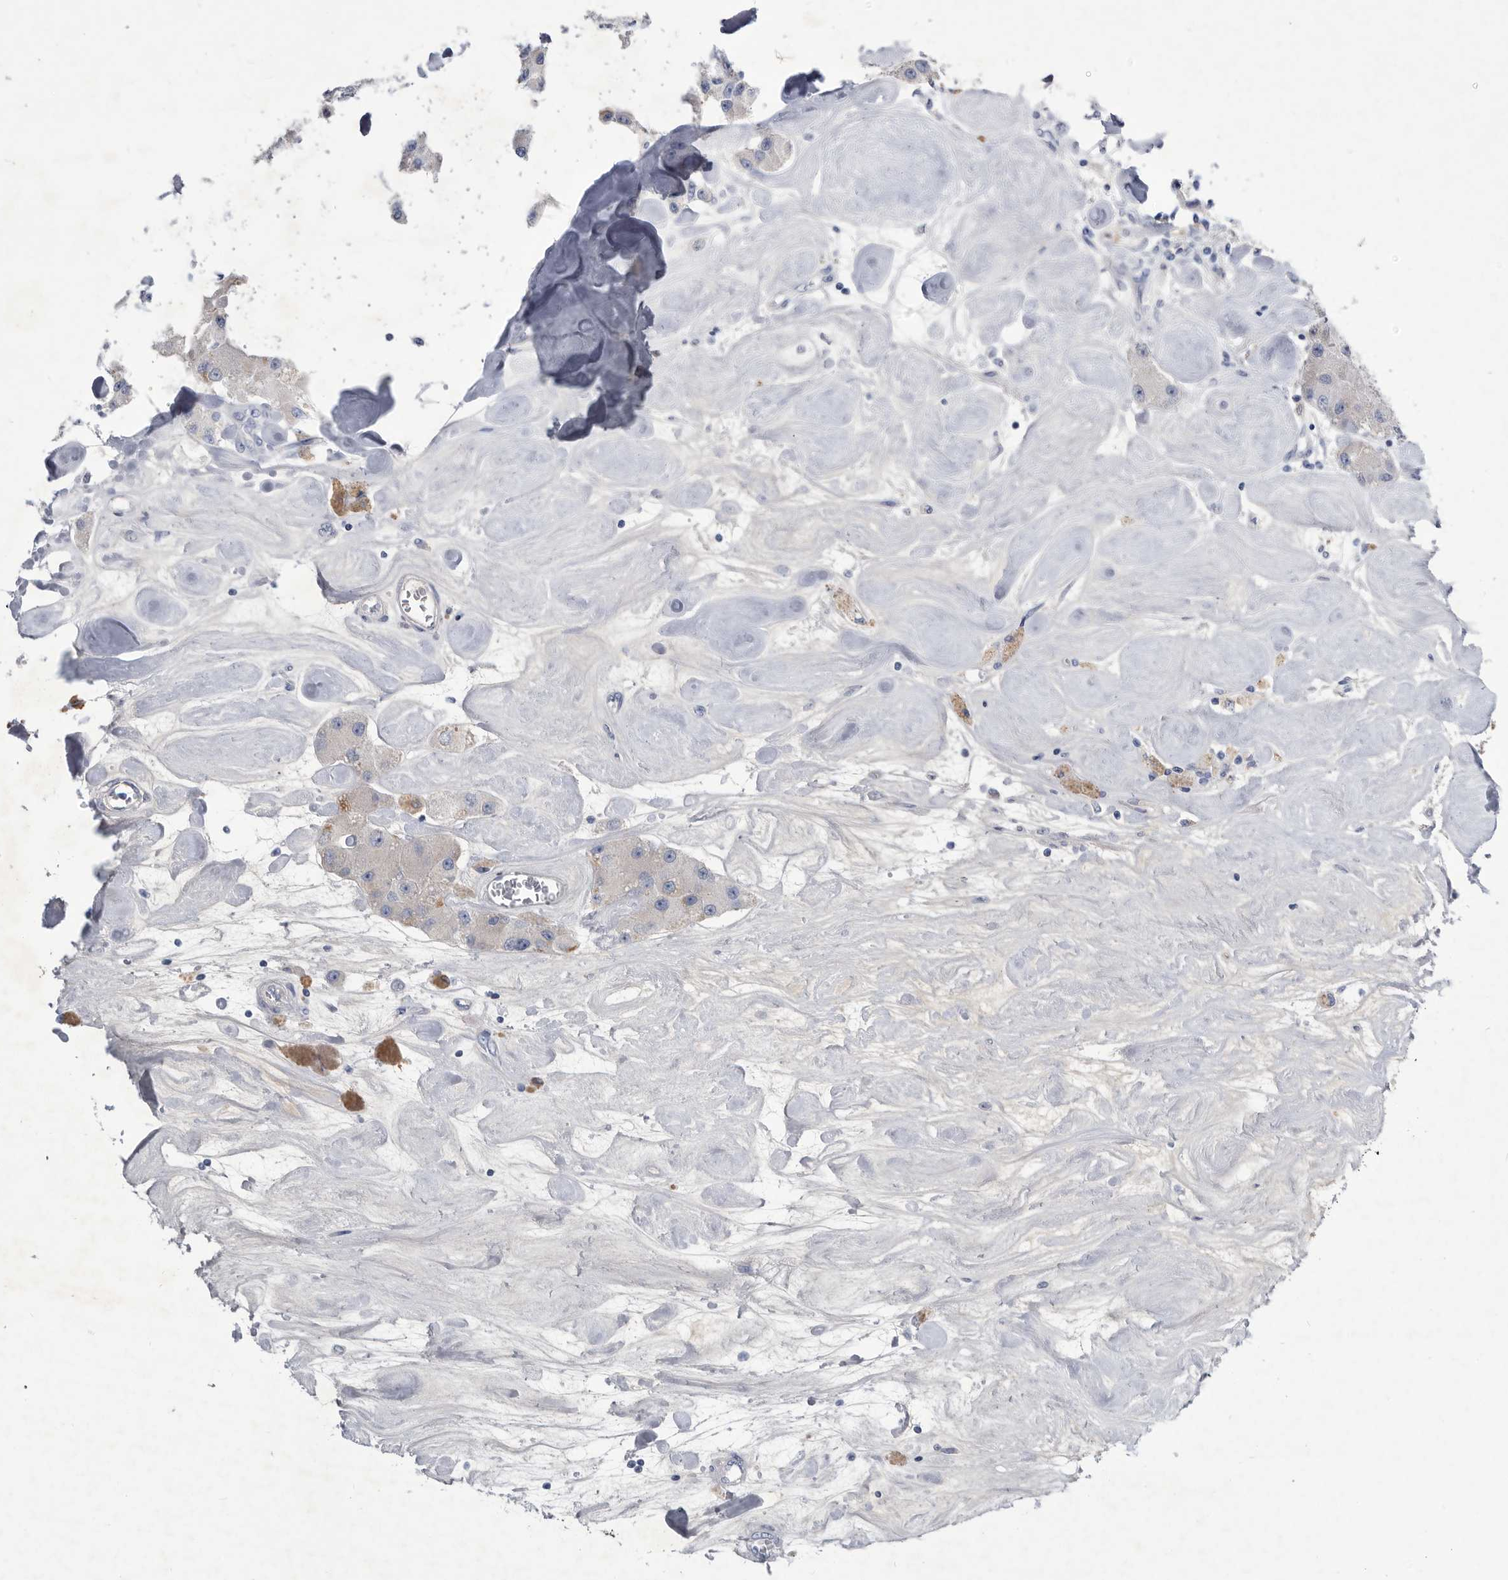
{"staining": {"intensity": "negative", "quantity": "none", "location": "none"}, "tissue": "carcinoid", "cell_type": "Tumor cells", "image_type": "cancer", "snomed": [{"axis": "morphology", "description": "Carcinoid, malignant, NOS"}, {"axis": "topography", "description": "Pancreas"}], "caption": "Tumor cells show no significant expression in carcinoid (malignant). (Stains: DAB IHC with hematoxylin counter stain, Microscopy: brightfield microscopy at high magnification).", "gene": "BTBD6", "patient": {"sex": "male", "age": 41}}